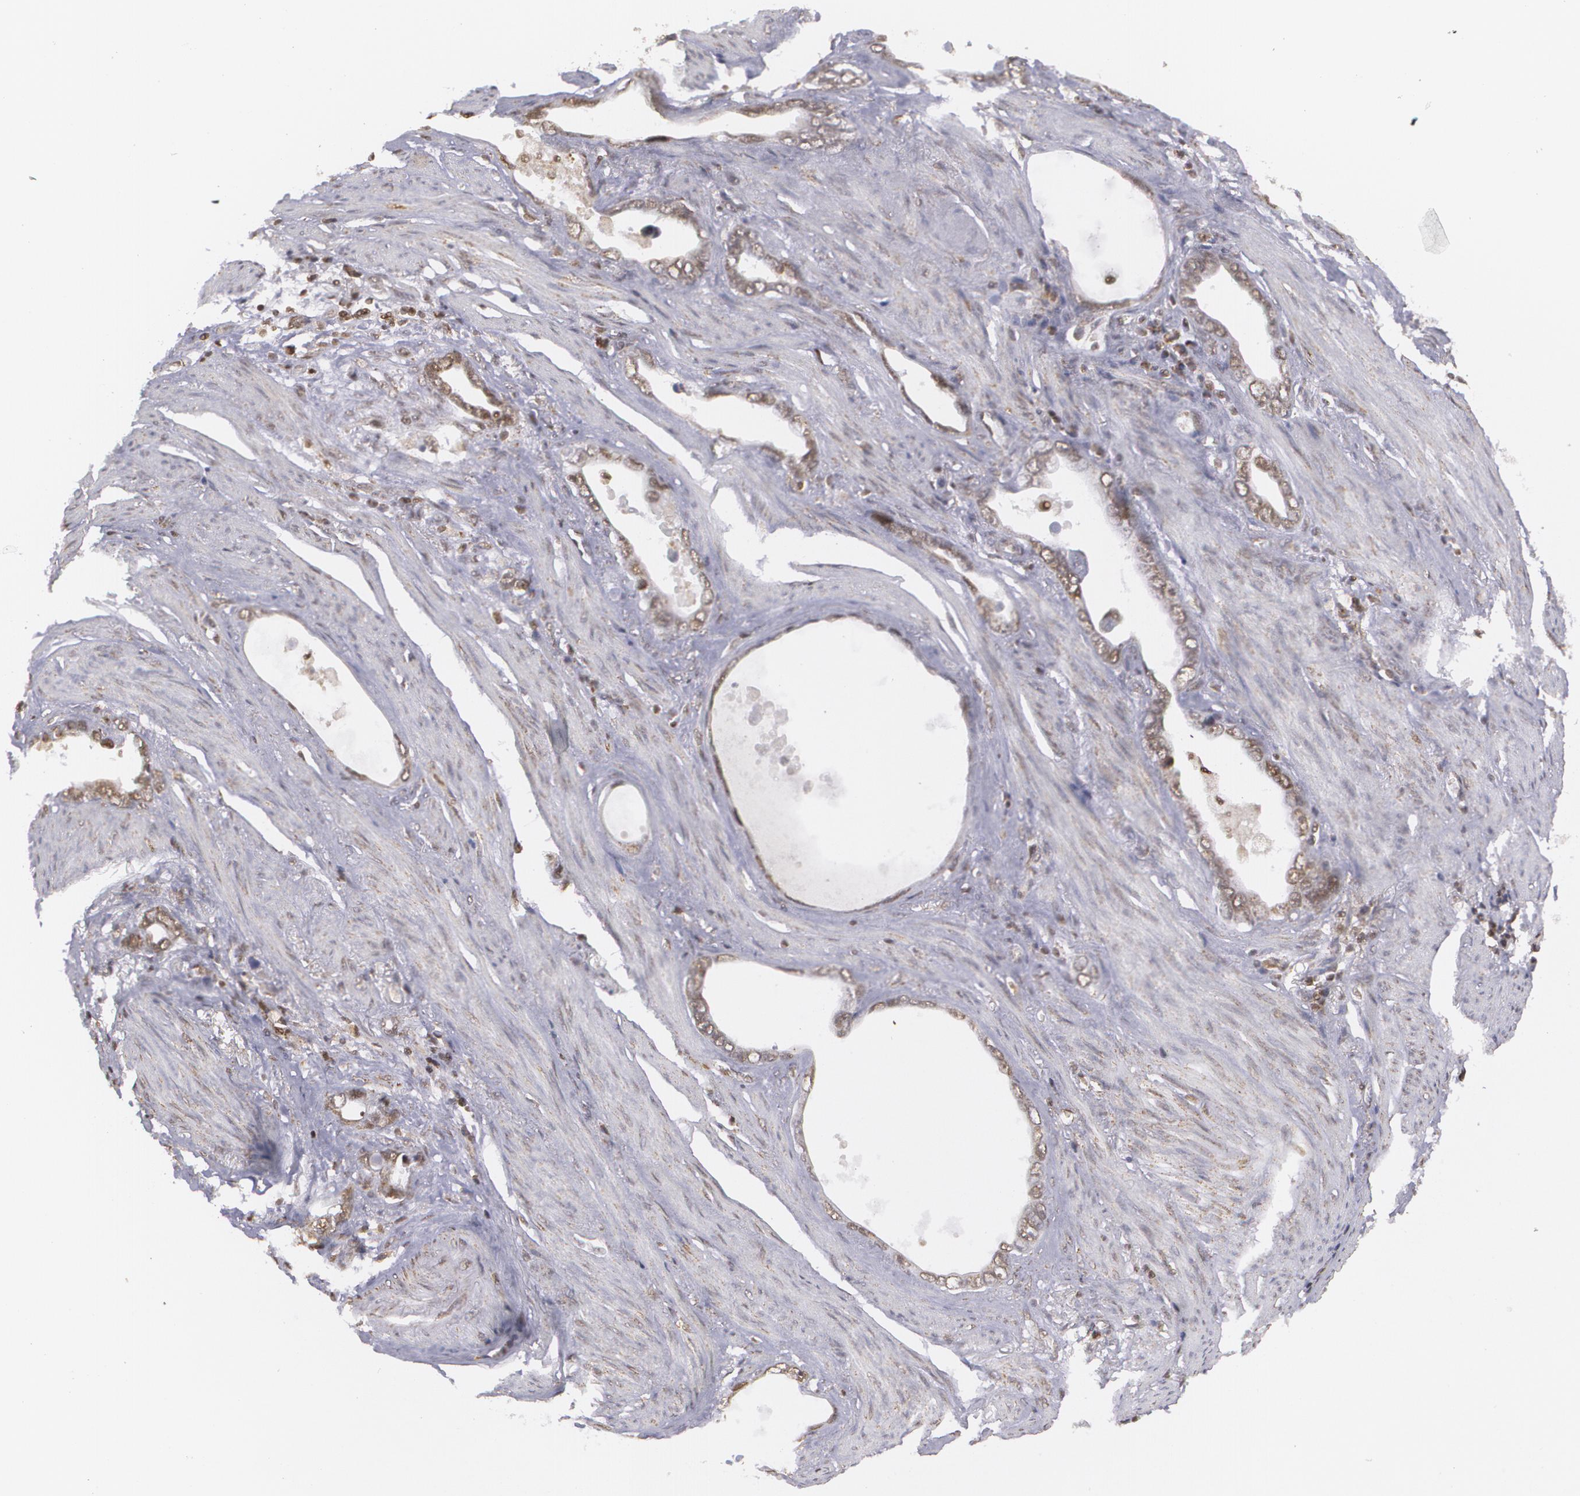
{"staining": {"intensity": "moderate", "quantity": ">75%", "location": "nuclear"}, "tissue": "stomach cancer", "cell_type": "Tumor cells", "image_type": "cancer", "snomed": [{"axis": "morphology", "description": "Adenocarcinoma, NOS"}, {"axis": "topography", "description": "Stomach"}], "caption": "High-magnification brightfield microscopy of stomach cancer (adenocarcinoma) stained with DAB (3,3'-diaminobenzidine) (brown) and counterstained with hematoxylin (blue). tumor cells exhibit moderate nuclear expression is present in about>75% of cells.", "gene": "MXD1", "patient": {"sex": "male", "age": 78}}